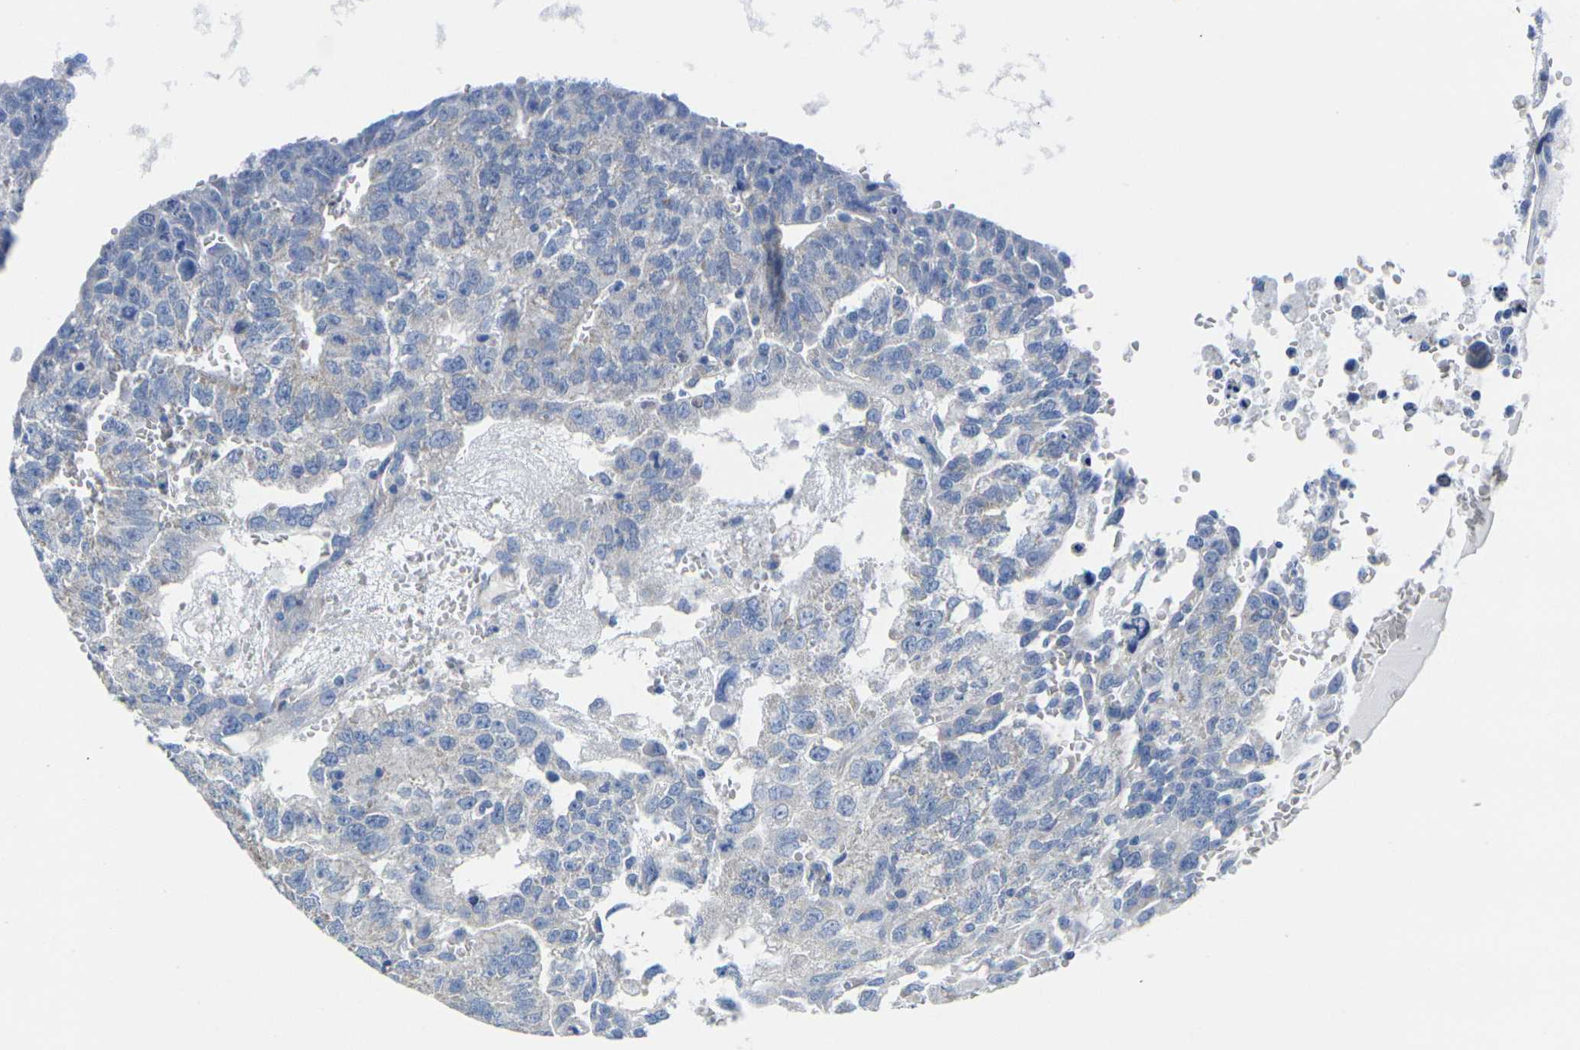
{"staining": {"intensity": "negative", "quantity": "none", "location": "none"}, "tissue": "testis cancer", "cell_type": "Tumor cells", "image_type": "cancer", "snomed": [{"axis": "morphology", "description": "Seminoma, NOS"}, {"axis": "morphology", "description": "Carcinoma, Embryonal, NOS"}, {"axis": "topography", "description": "Testis"}], "caption": "High magnification brightfield microscopy of testis embryonal carcinoma stained with DAB (3,3'-diaminobenzidine) (brown) and counterstained with hematoxylin (blue): tumor cells show no significant positivity.", "gene": "TMEM204", "patient": {"sex": "male", "age": 52}}